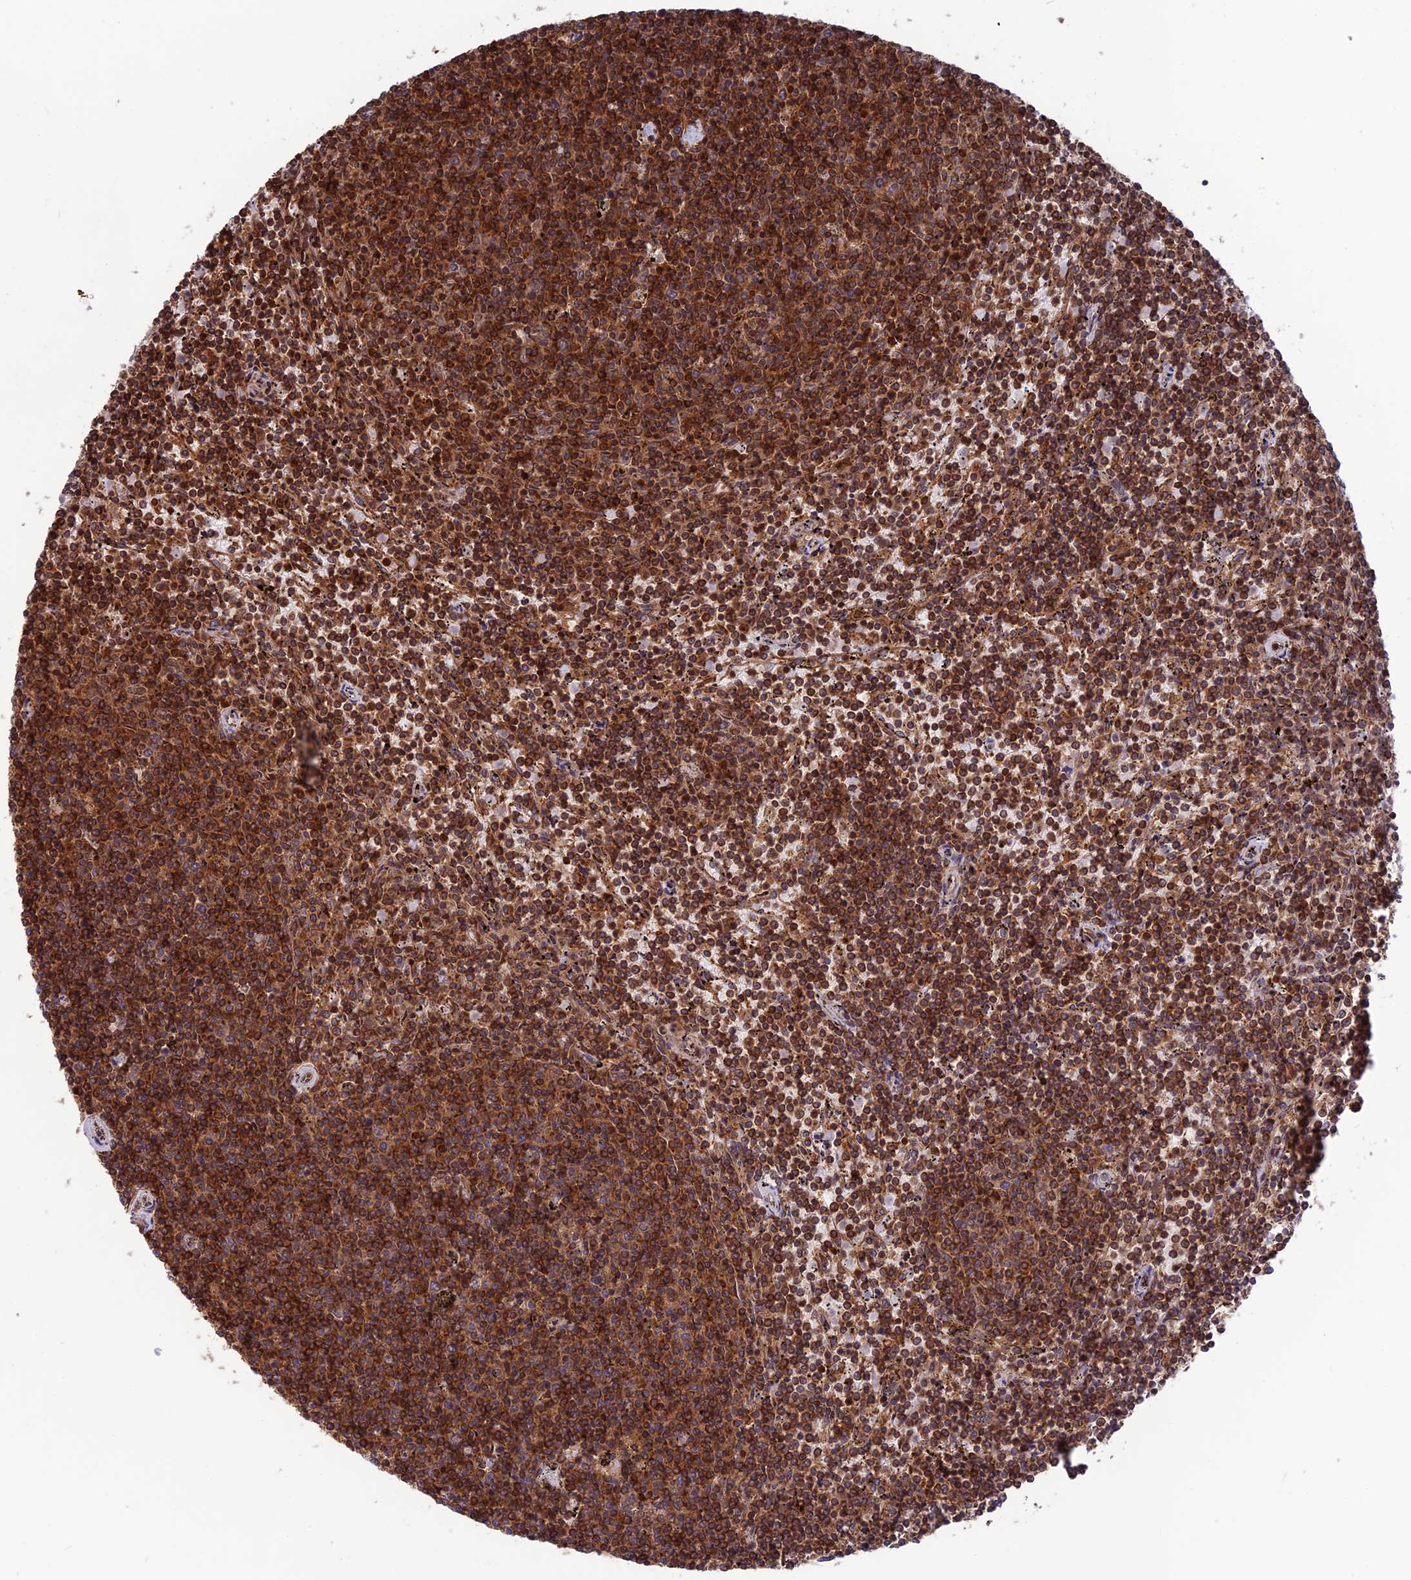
{"staining": {"intensity": "strong", "quantity": ">75%", "location": "cytoplasmic/membranous"}, "tissue": "lymphoma", "cell_type": "Tumor cells", "image_type": "cancer", "snomed": [{"axis": "morphology", "description": "Malignant lymphoma, non-Hodgkin's type, Low grade"}, {"axis": "topography", "description": "Spleen"}], "caption": "The histopathology image shows immunohistochemical staining of lymphoma. There is strong cytoplasmic/membranous positivity is present in about >75% of tumor cells. The staining was performed using DAB, with brown indicating positive protein expression. Nuclei are stained blue with hematoxylin.", "gene": "WDR1", "patient": {"sex": "female", "age": 50}}